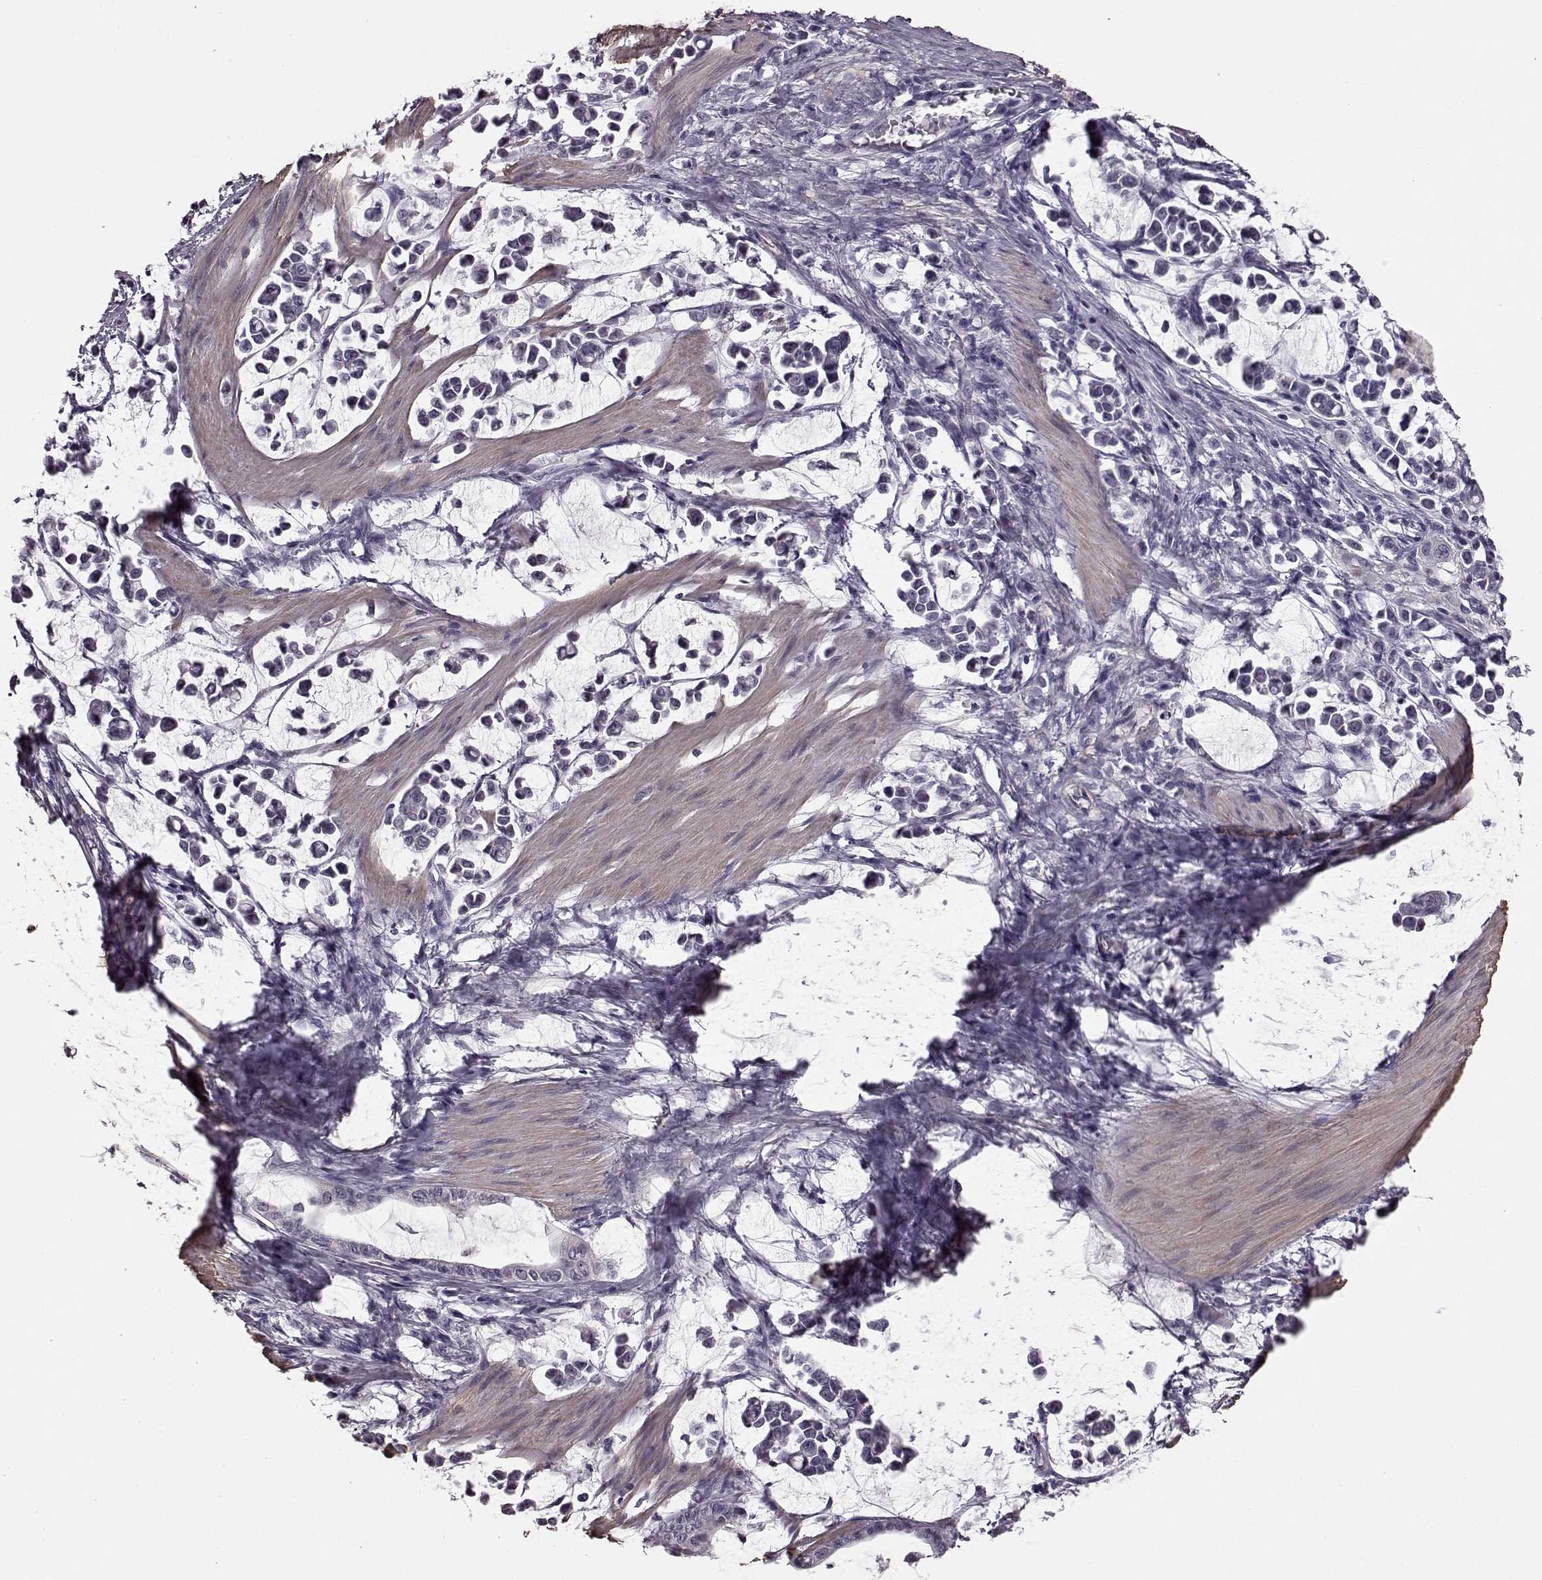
{"staining": {"intensity": "negative", "quantity": "none", "location": "none"}, "tissue": "stomach cancer", "cell_type": "Tumor cells", "image_type": "cancer", "snomed": [{"axis": "morphology", "description": "Adenocarcinoma, NOS"}, {"axis": "topography", "description": "Stomach"}], "caption": "This is a histopathology image of immunohistochemistry (IHC) staining of stomach cancer (adenocarcinoma), which shows no positivity in tumor cells. (Immunohistochemistry, brightfield microscopy, high magnification).", "gene": "SLCO3A1", "patient": {"sex": "male", "age": 82}}